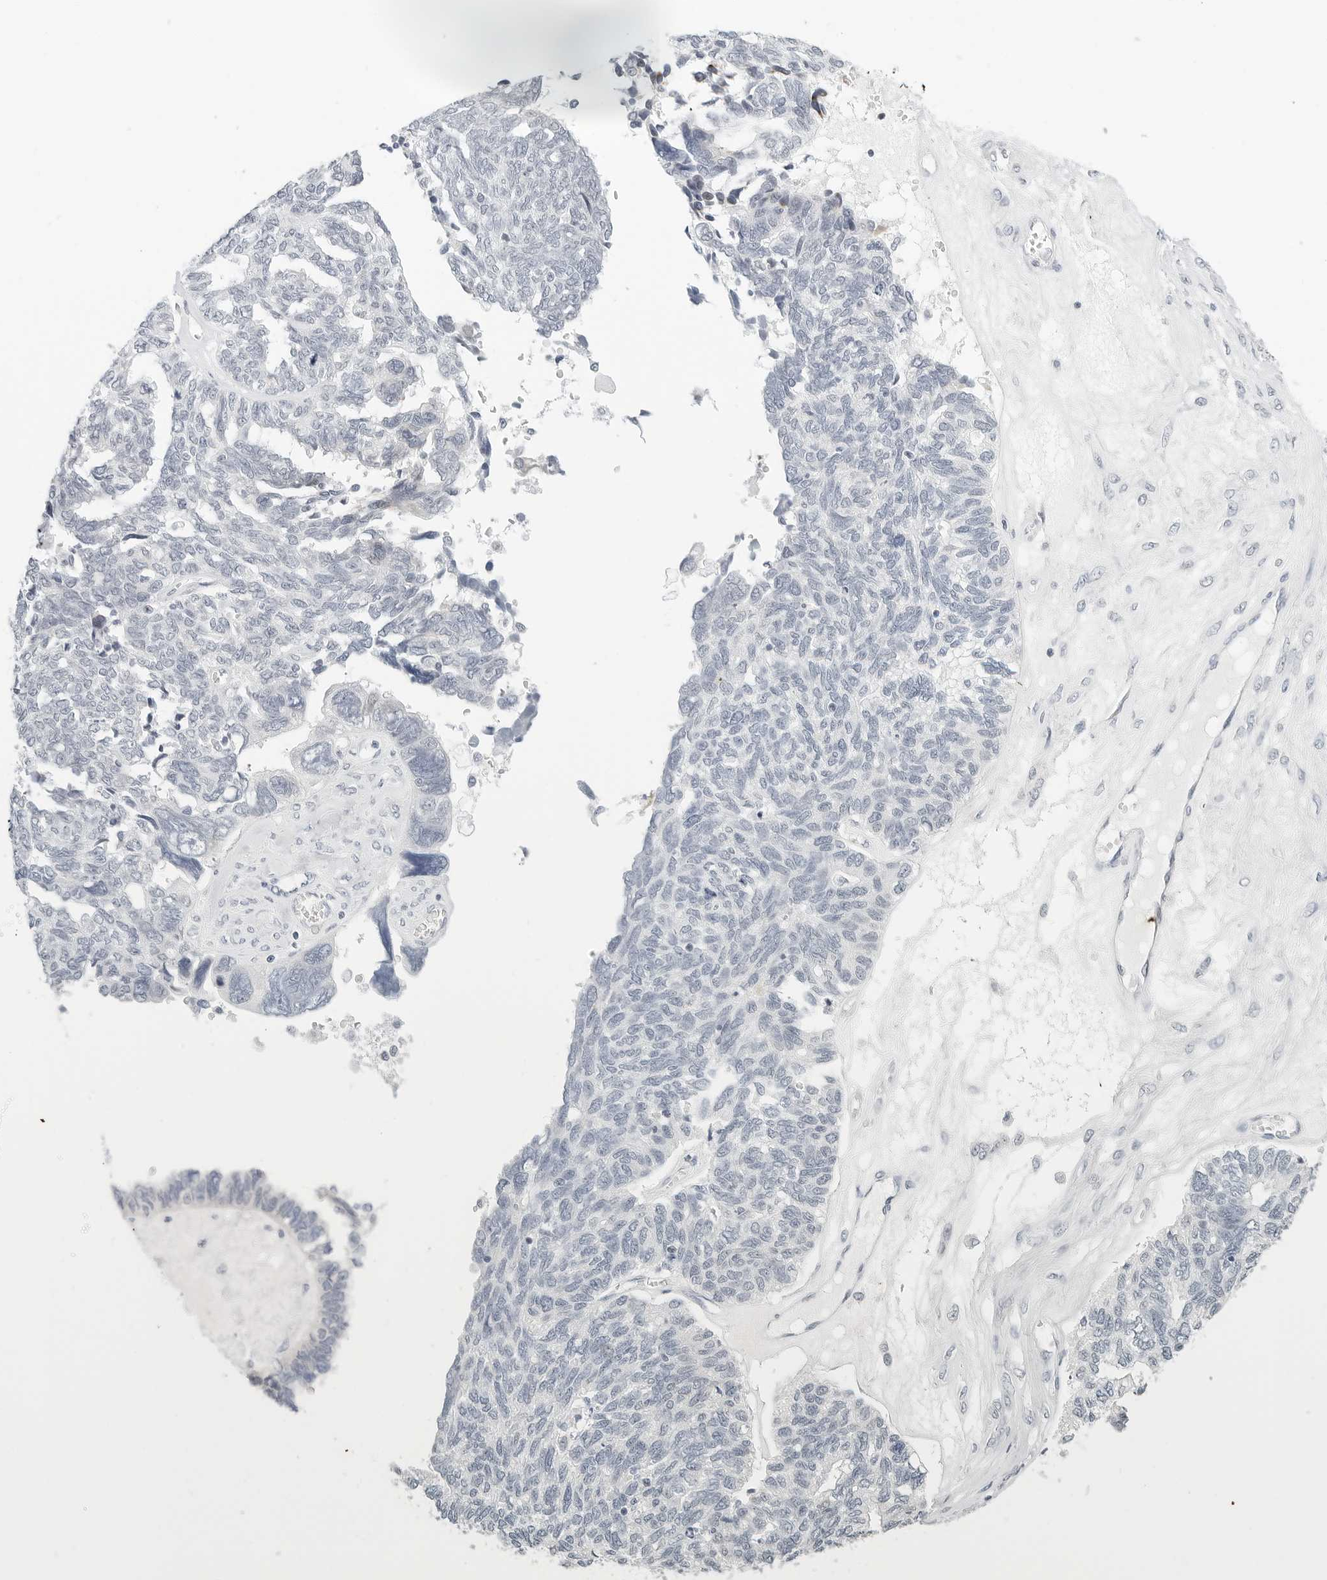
{"staining": {"intensity": "negative", "quantity": "none", "location": "none"}, "tissue": "ovarian cancer", "cell_type": "Tumor cells", "image_type": "cancer", "snomed": [{"axis": "morphology", "description": "Cystadenocarcinoma, serous, NOS"}, {"axis": "topography", "description": "Ovary"}], "caption": "A histopathology image of human ovarian cancer (serous cystadenocarcinoma) is negative for staining in tumor cells.", "gene": "PARP10", "patient": {"sex": "female", "age": 79}}